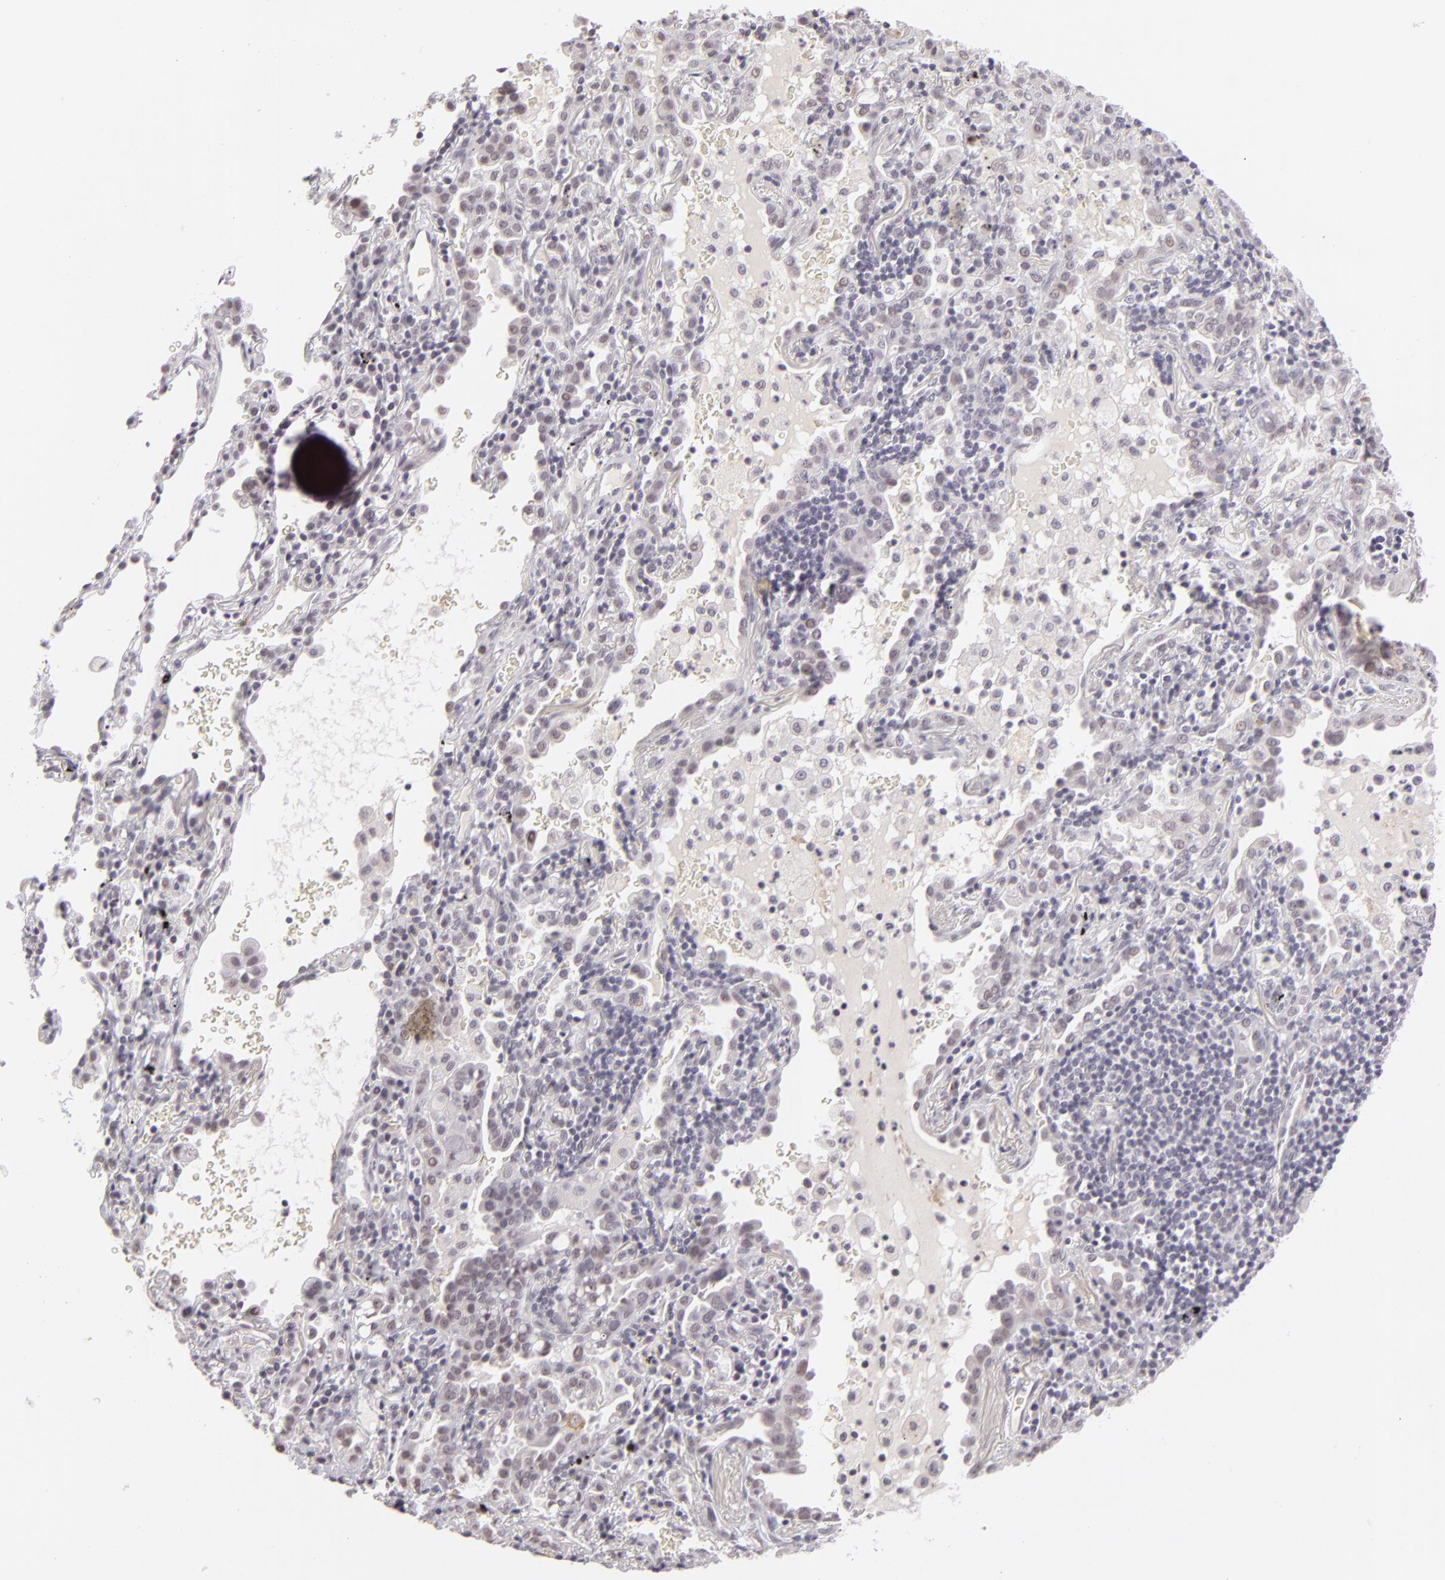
{"staining": {"intensity": "weak", "quantity": "<25%", "location": "cytoplasmic/membranous"}, "tissue": "lung cancer", "cell_type": "Tumor cells", "image_type": "cancer", "snomed": [{"axis": "morphology", "description": "Adenocarcinoma, NOS"}, {"axis": "topography", "description": "Lung"}], "caption": "An immunohistochemistry (IHC) histopathology image of lung adenocarcinoma is shown. There is no staining in tumor cells of lung adenocarcinoma.", "gene": "ZNF205", "patient": {"sex": "female", "age": 50}}